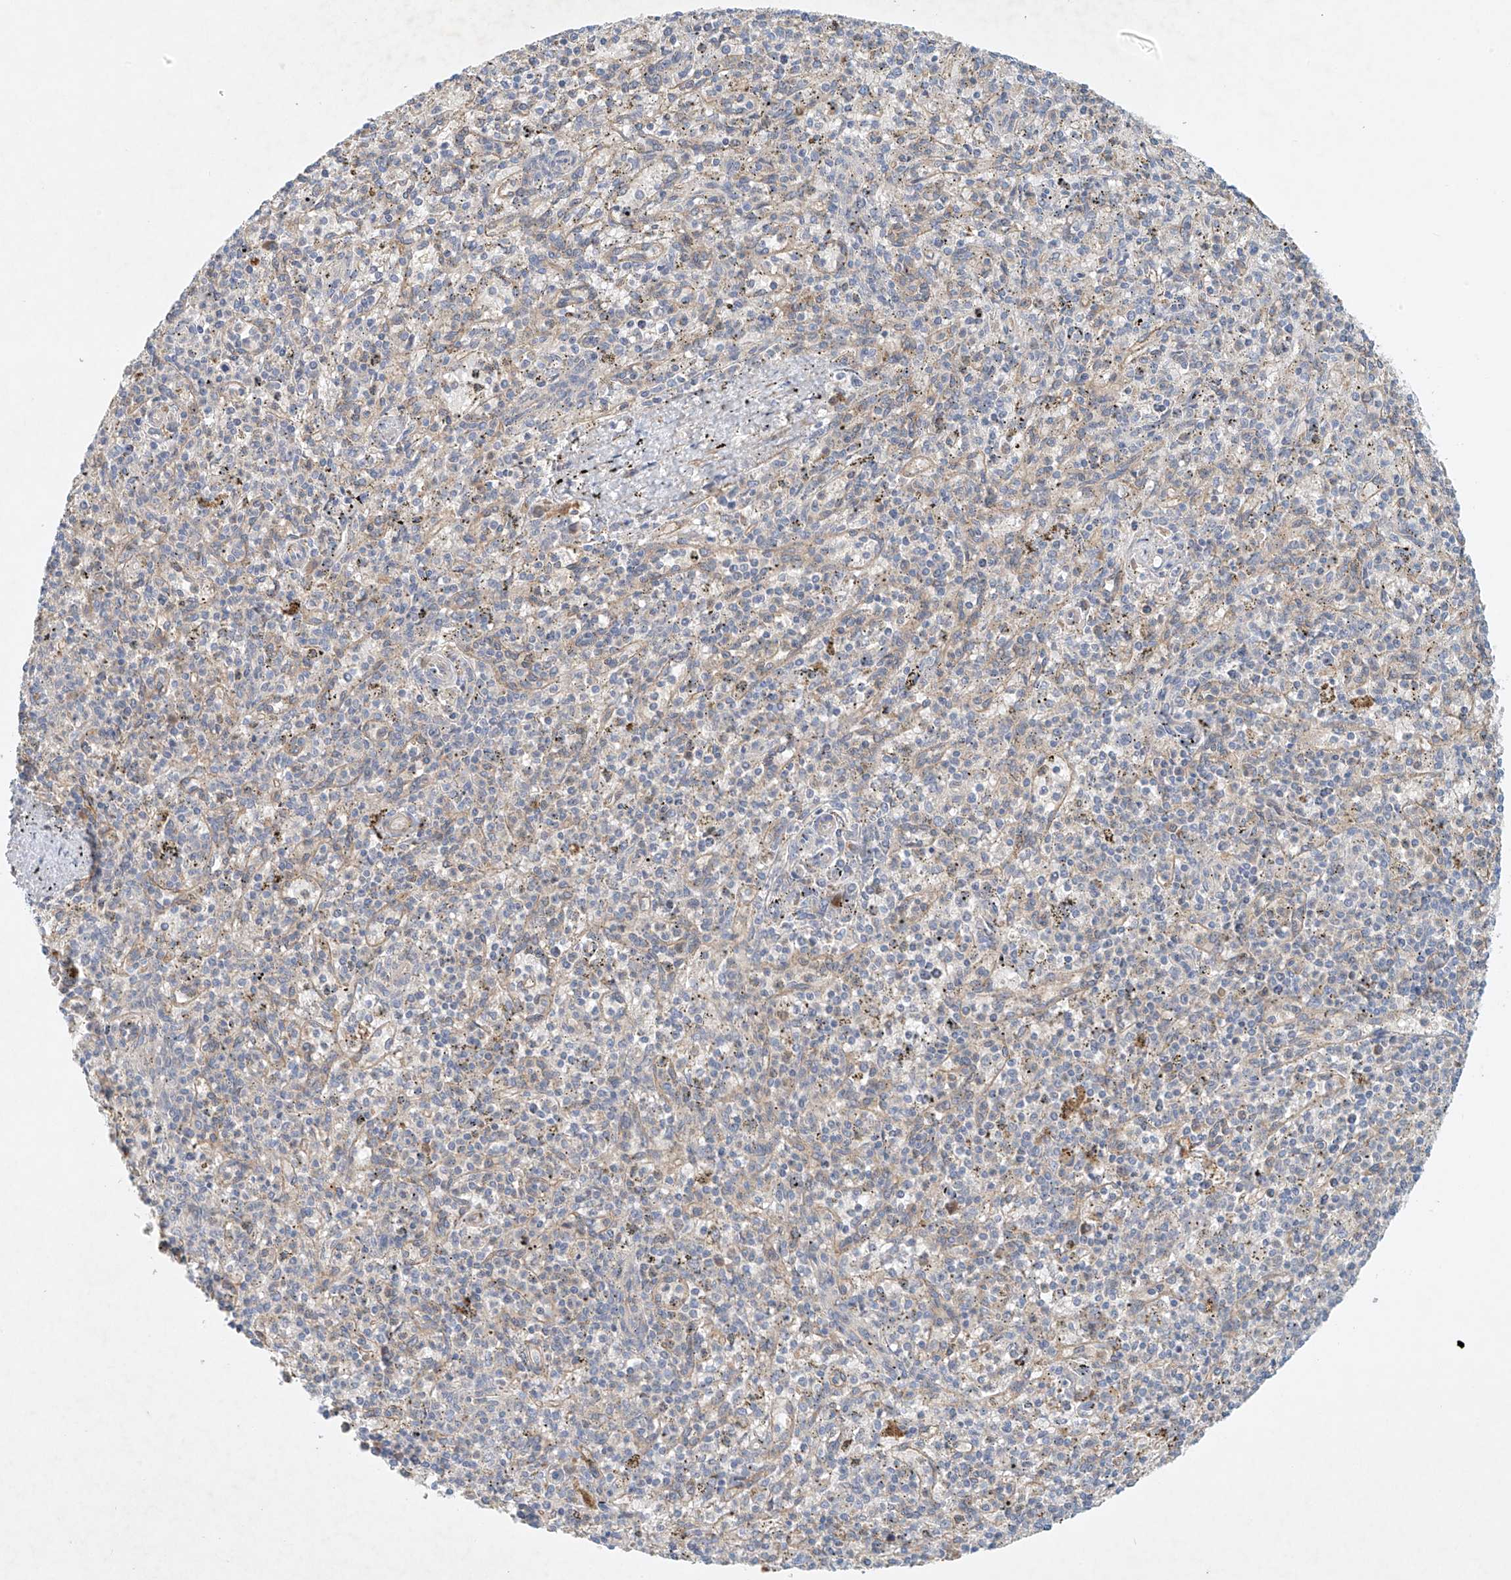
{"staining": {"intensity": "negative", "quantity": "none", "location": "none"}, "tissue": "spleen", "cell_type": "Cells in red pulp", "image_type": "normal", "snomed": [{"axis": "morphology", "description": "Normal tissue, NOS"}, {"axis": "topography", "description": "Spleen"}], "caption": "Image shows no protein staining in cells in red pulp of normal spleen. The staining was performed using DAB to visualize the protein expression in brown, while the nuclei were stained in blue with hematoxylin (Magnification: 20x).", "gene": "ENSG00000266202", "patient": {"sex": "male", "age": 72}}